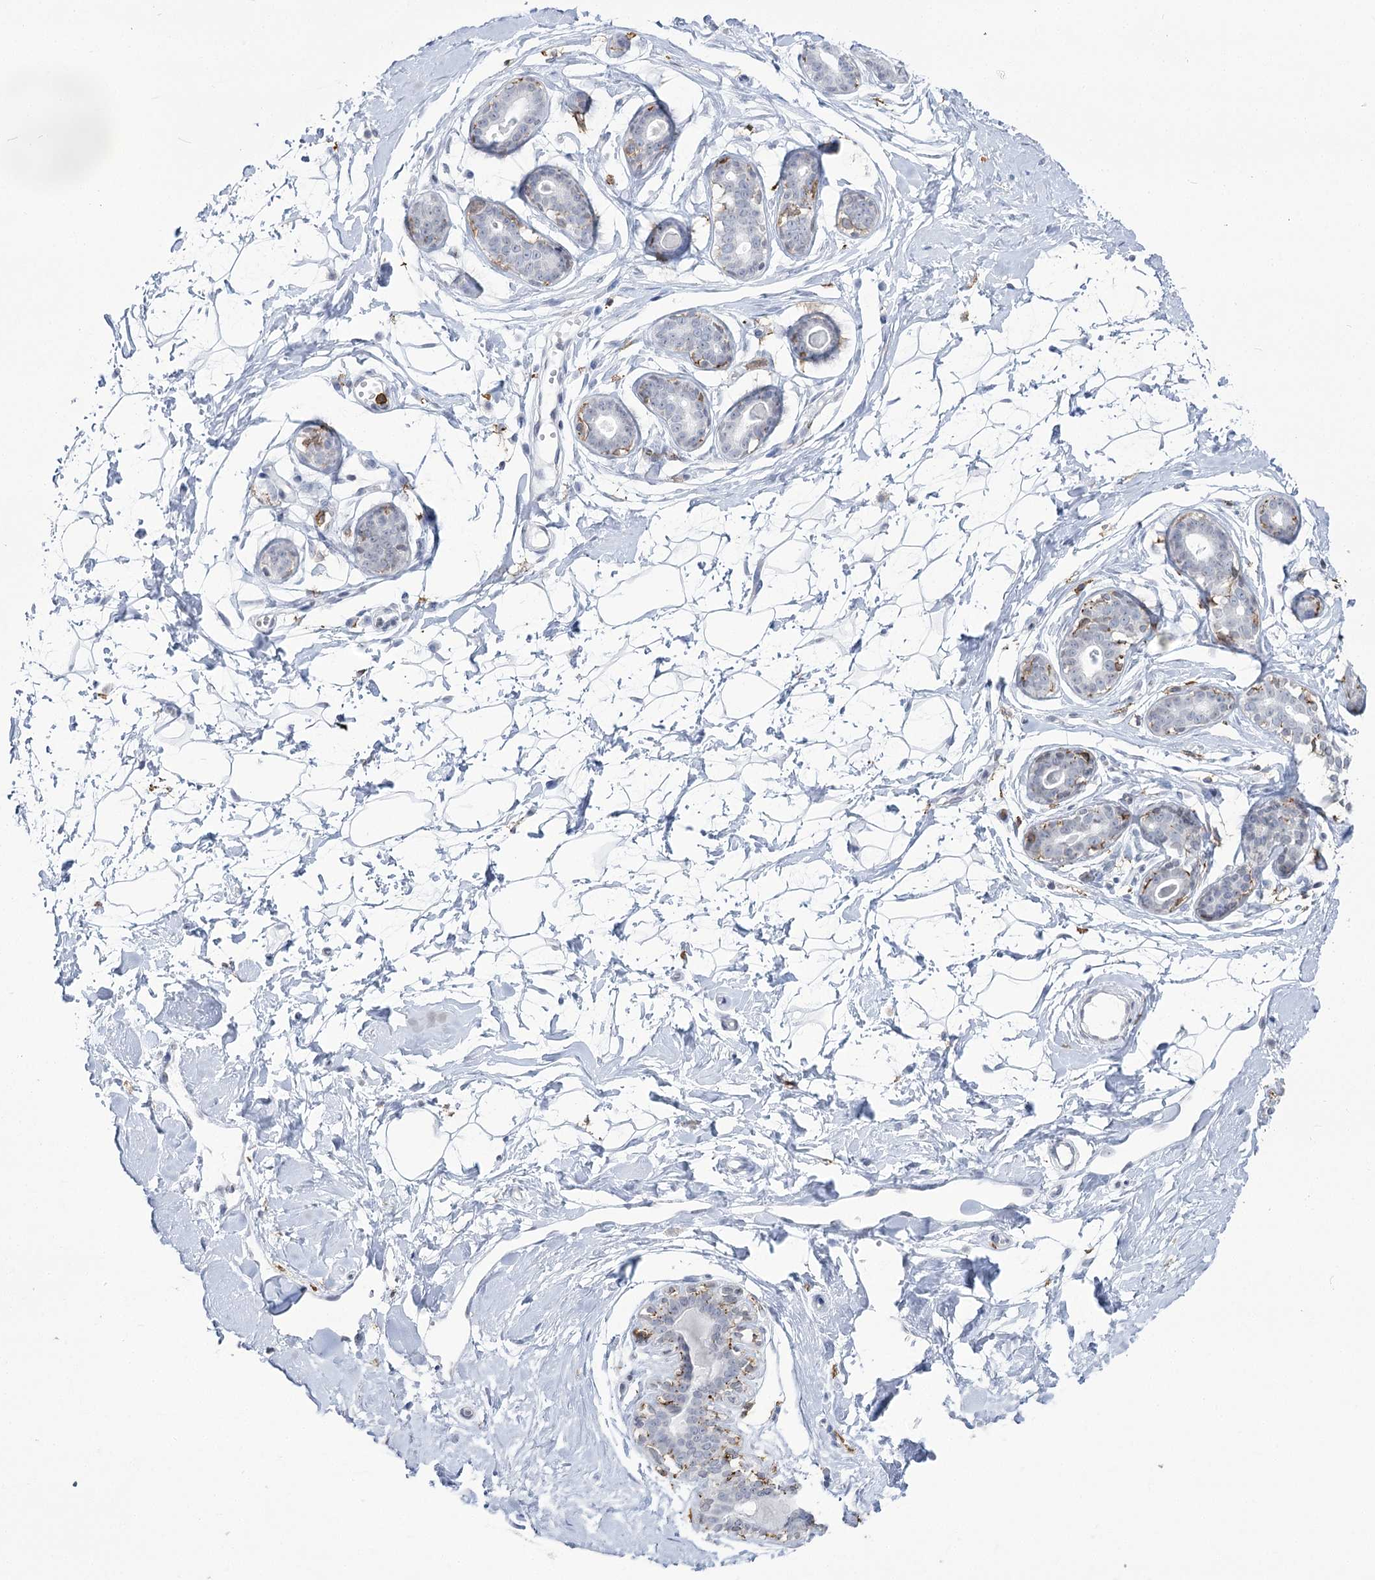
{"staining": {"intensity": "negative", "quantity": "none", "location": "none"}, "tissue": "breast", "cell_type": "Adipocytes", "image_type": "normal", "snomed": [{"axis": "morphology", "description": "Normal tissue, NOS"}, {"axis": "morphology", "description": "Adenoma, NOS"}, {"axis": "topography", "description": "Breast"}], "caption": "The IHC micrograph has no significant positivity in adipocytes of breast. (DAB (3,3'-diaminobenzidine) immunohistochemistry, high magnification).", "gene": "C11orf1", "patient": {"sex": "female", "age": 23}}